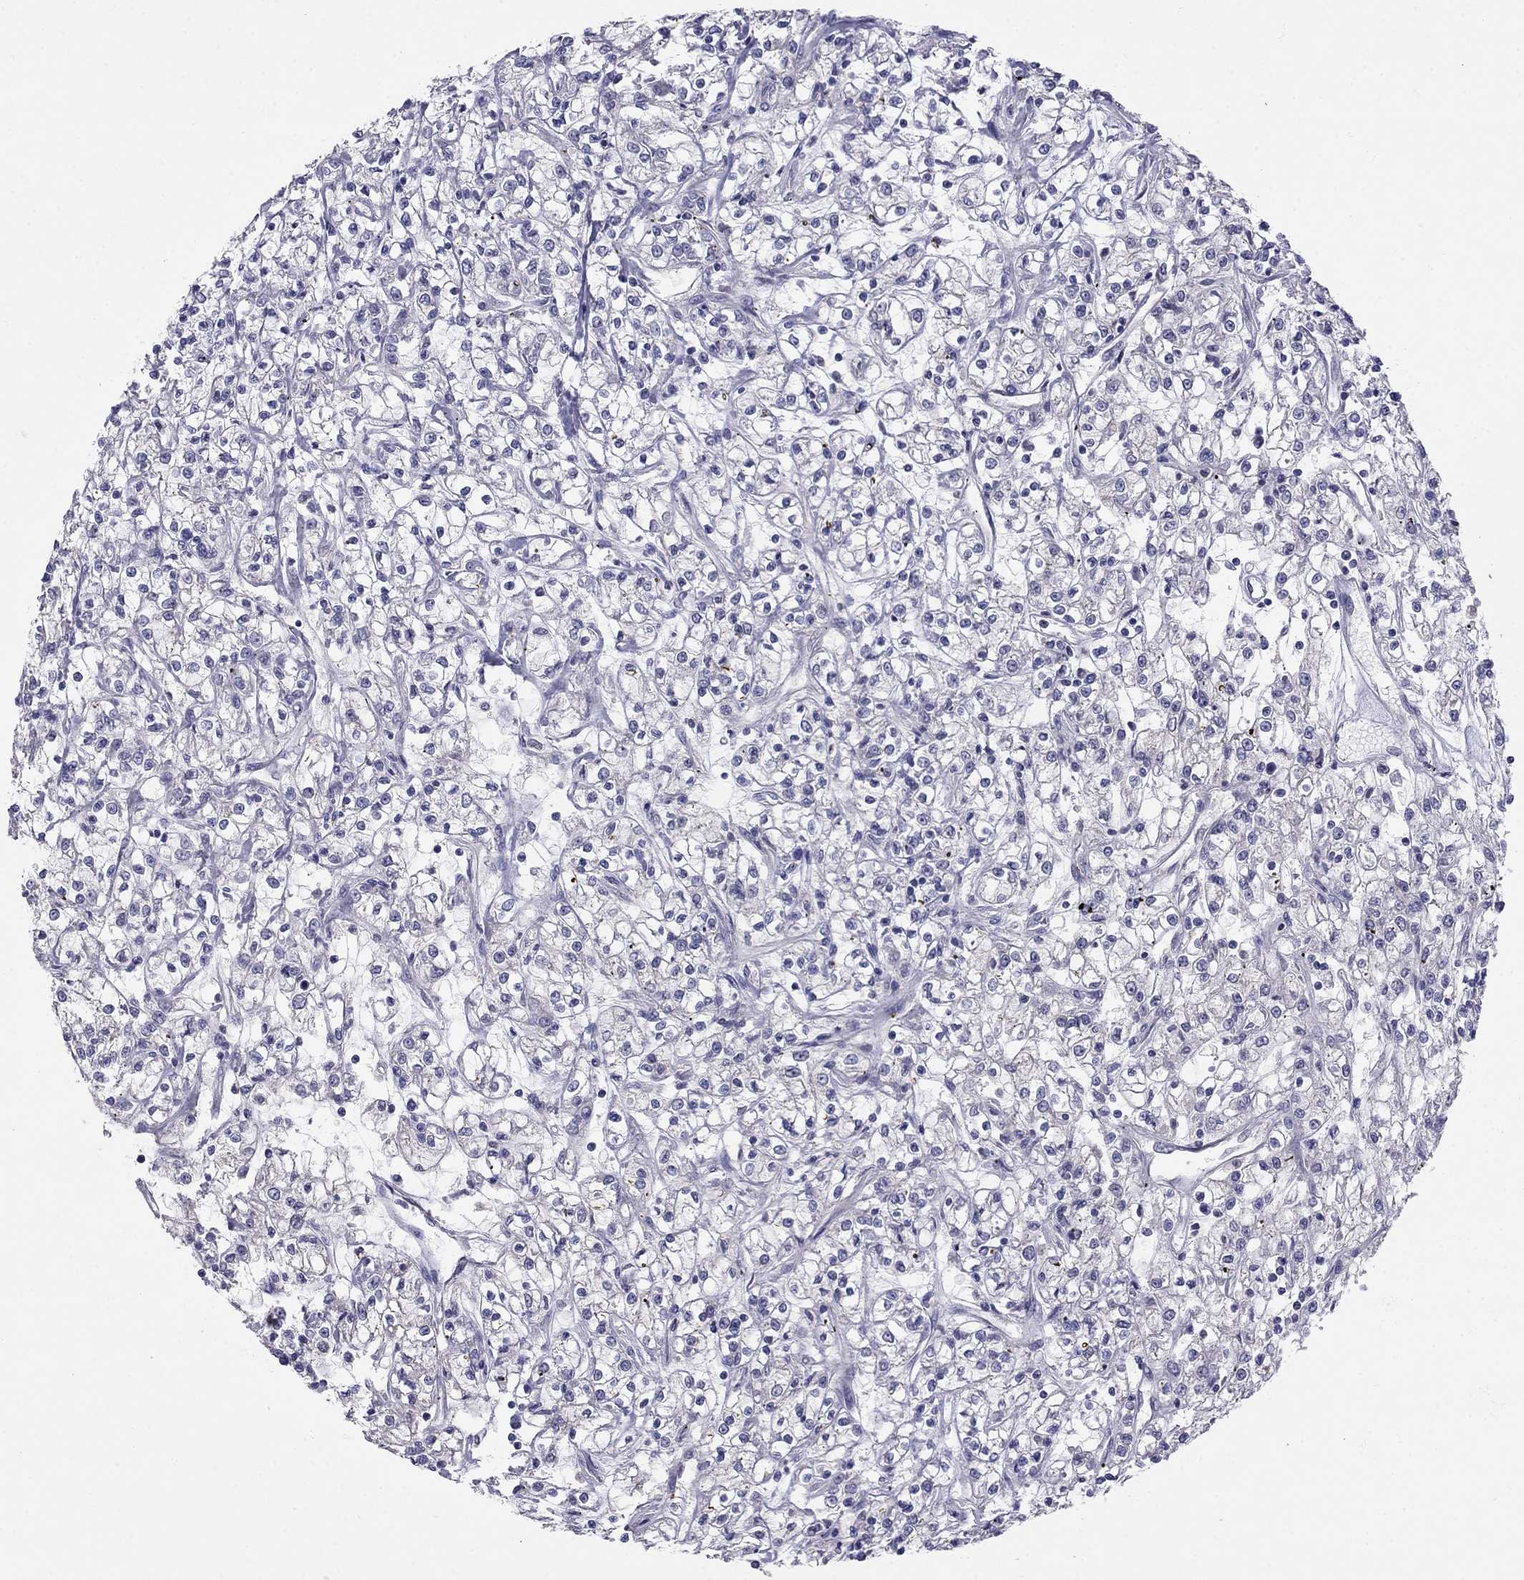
{"staining": {"intensity": "negative", "quantity": "none", "location": "none"}, "tissue": "renal cancer", "cell_type": "Tumor cells", "image_type": "cancer", "snomed": [{"axis": "morphology", "description": "Adenocarcinoma, NOS"}, {"axis": "topography", "description": "Kidney"}], "caption": "This is an immunohistochemistry (IHC) image of renal cancer. There is no staining in tumor cells.", "gene": "LRRC39", "patient": {"sex": "female", "age": 59}}